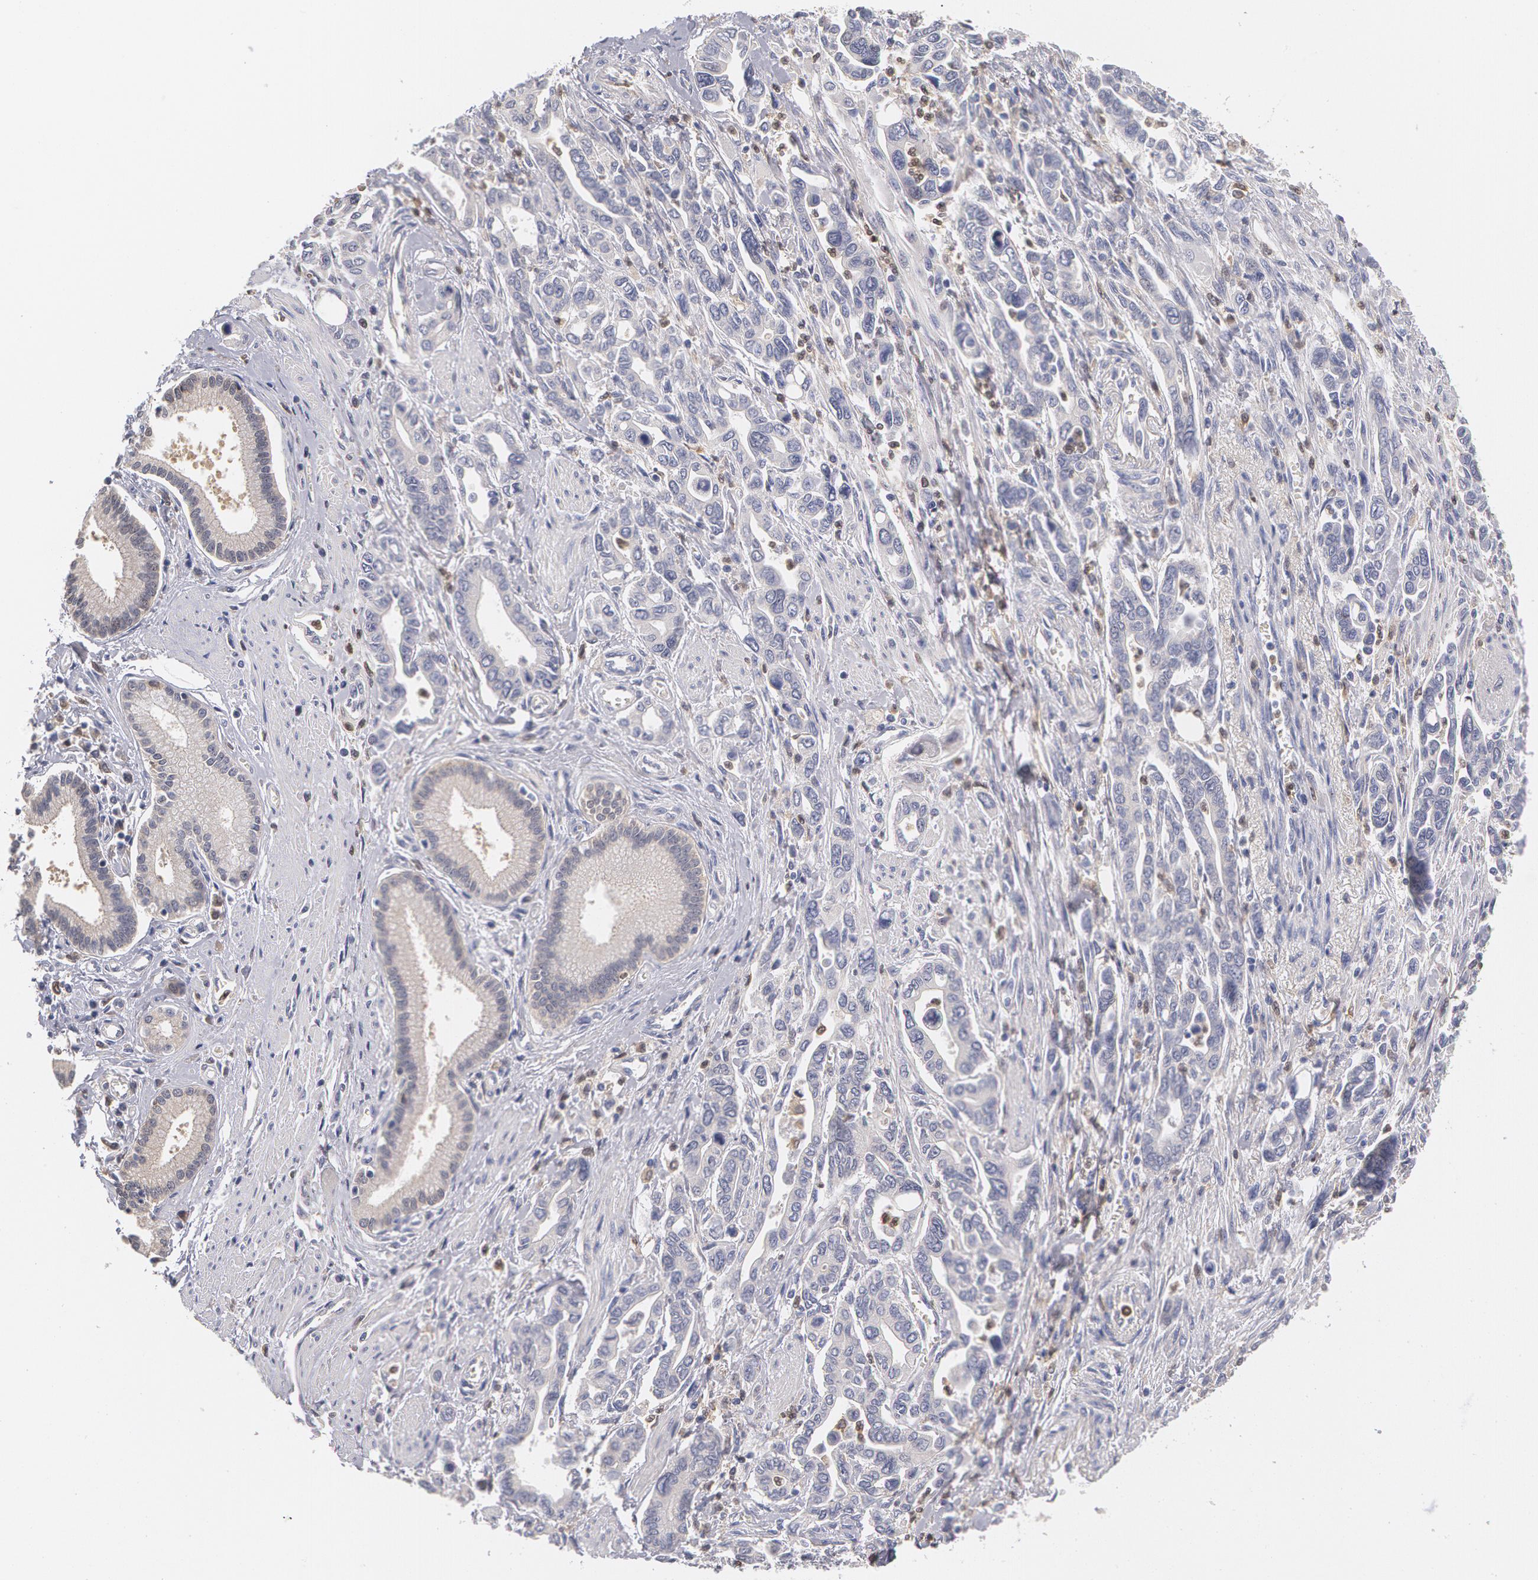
{"staining": {"intensity": "weak", "quantity": "25%-75%", "location": "cytoplasmic/membranous"}, "tissue": "pancreatic cancer", "cell_type": "Tumor cells", "image_type": "cancer", "snomed": [{"axis": "morphology", "description": "Adenocarcinoma, NOS"}, {"axis": "topography", "description": "Pancreas"}], "caption": "Immunohistochemistry (IHC) histopathology image of human adenocarcinoma (pancreatic) stained for a protein (brown), which demonstrates low levels of weak cytoplasmic/membranous positivity in about 25%-75% of tumor cells.", "gene": "SYK", "patient": {"sex": "female", "age": 57}}